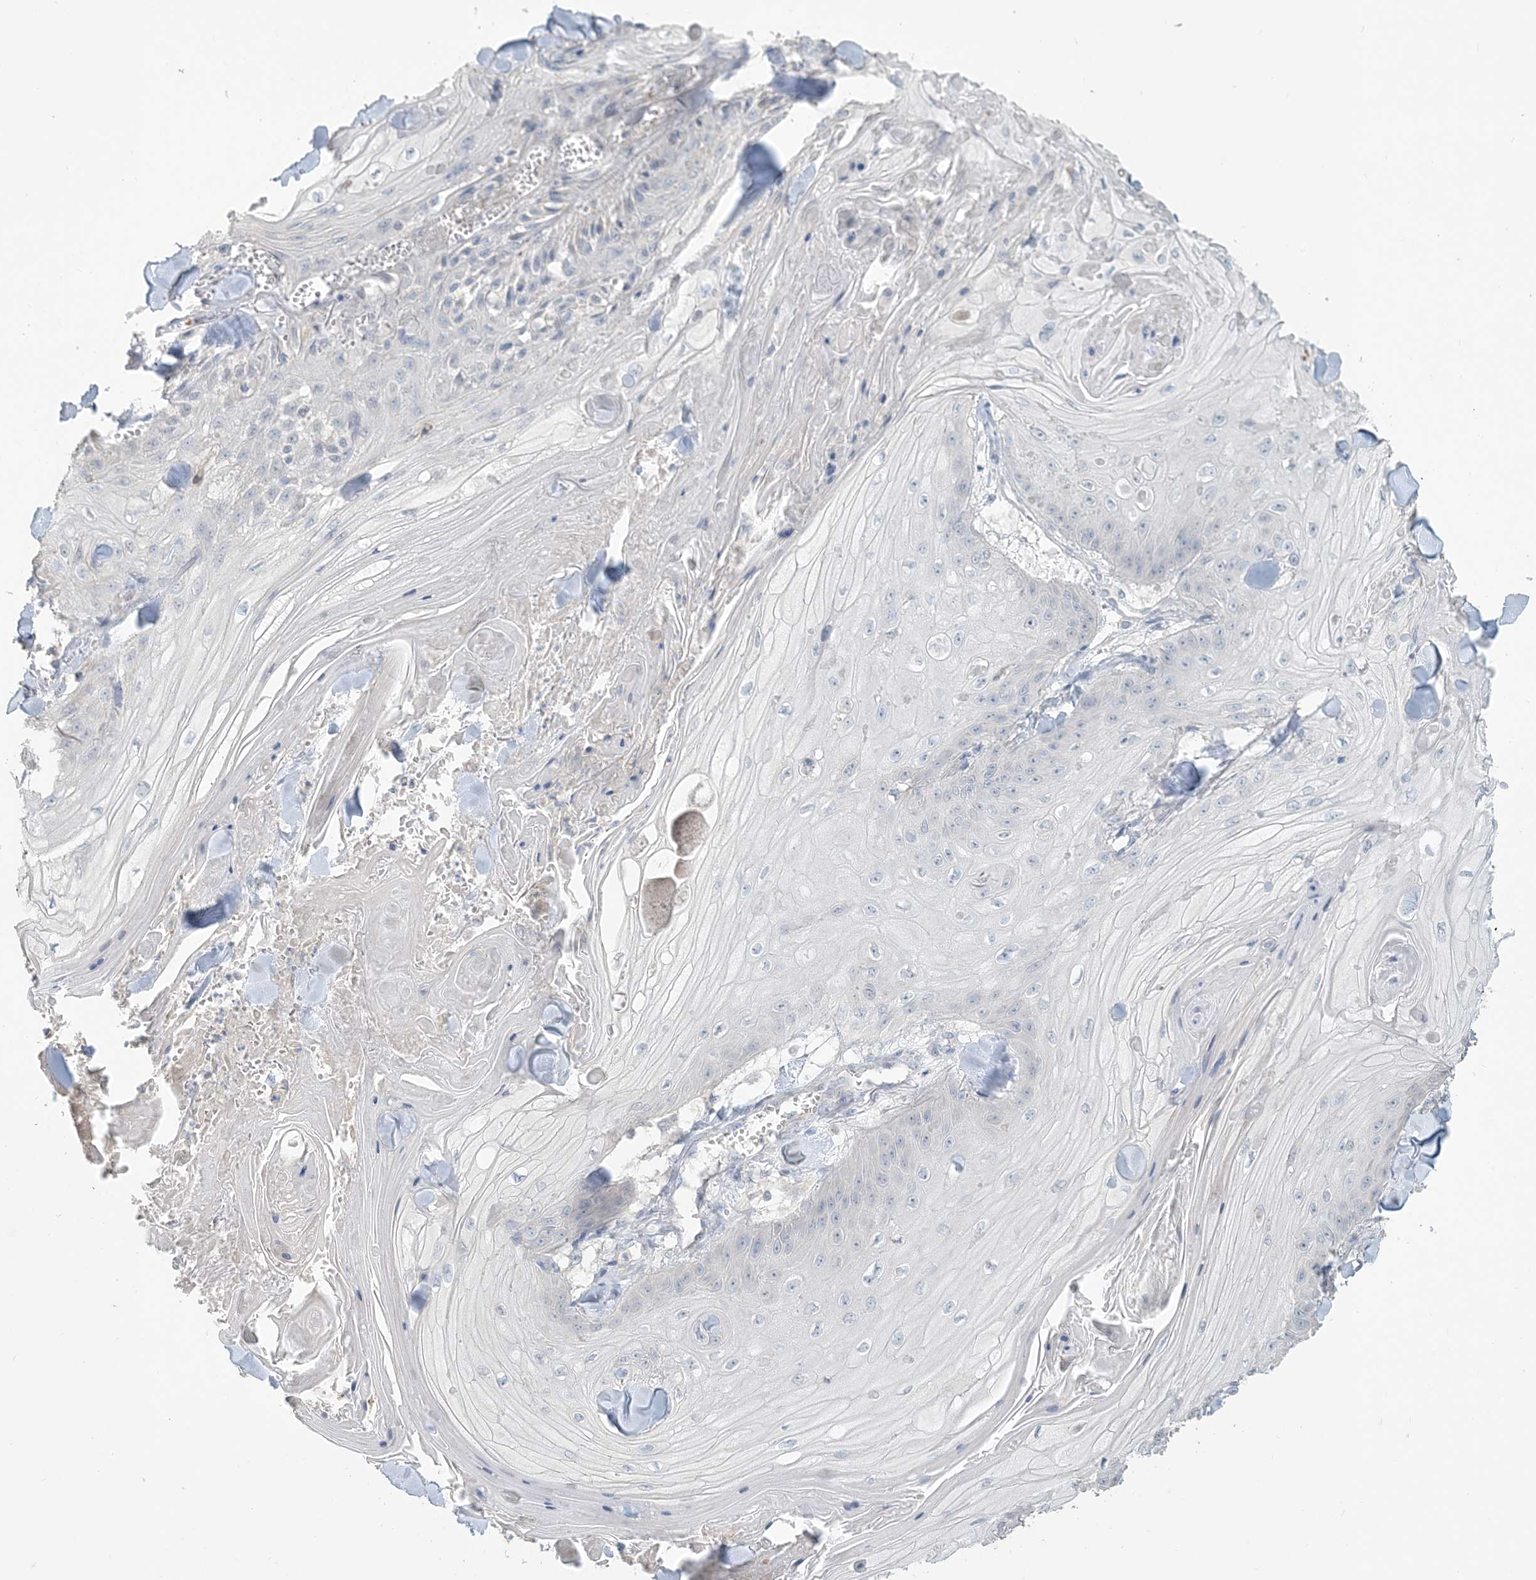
{"staining": {"intensity": "negative", "quantity": "none", "location": "none"}, "tissue": "skin cancer", "cell_type": "Tumor cells", "image_type": "cancer", "snomed": [{"axis": "morphology", "description": "Squamous cell carcinoma, NOS"}, {"axis": "topography", "description": "Skin"}], "caption": "Protein analysis of skin cancer (squamous cell carcinoma) shows no significant positivity in tumor cells.", "gene": "NPHS2", "patient": {"sex": "male", "age": 74}}